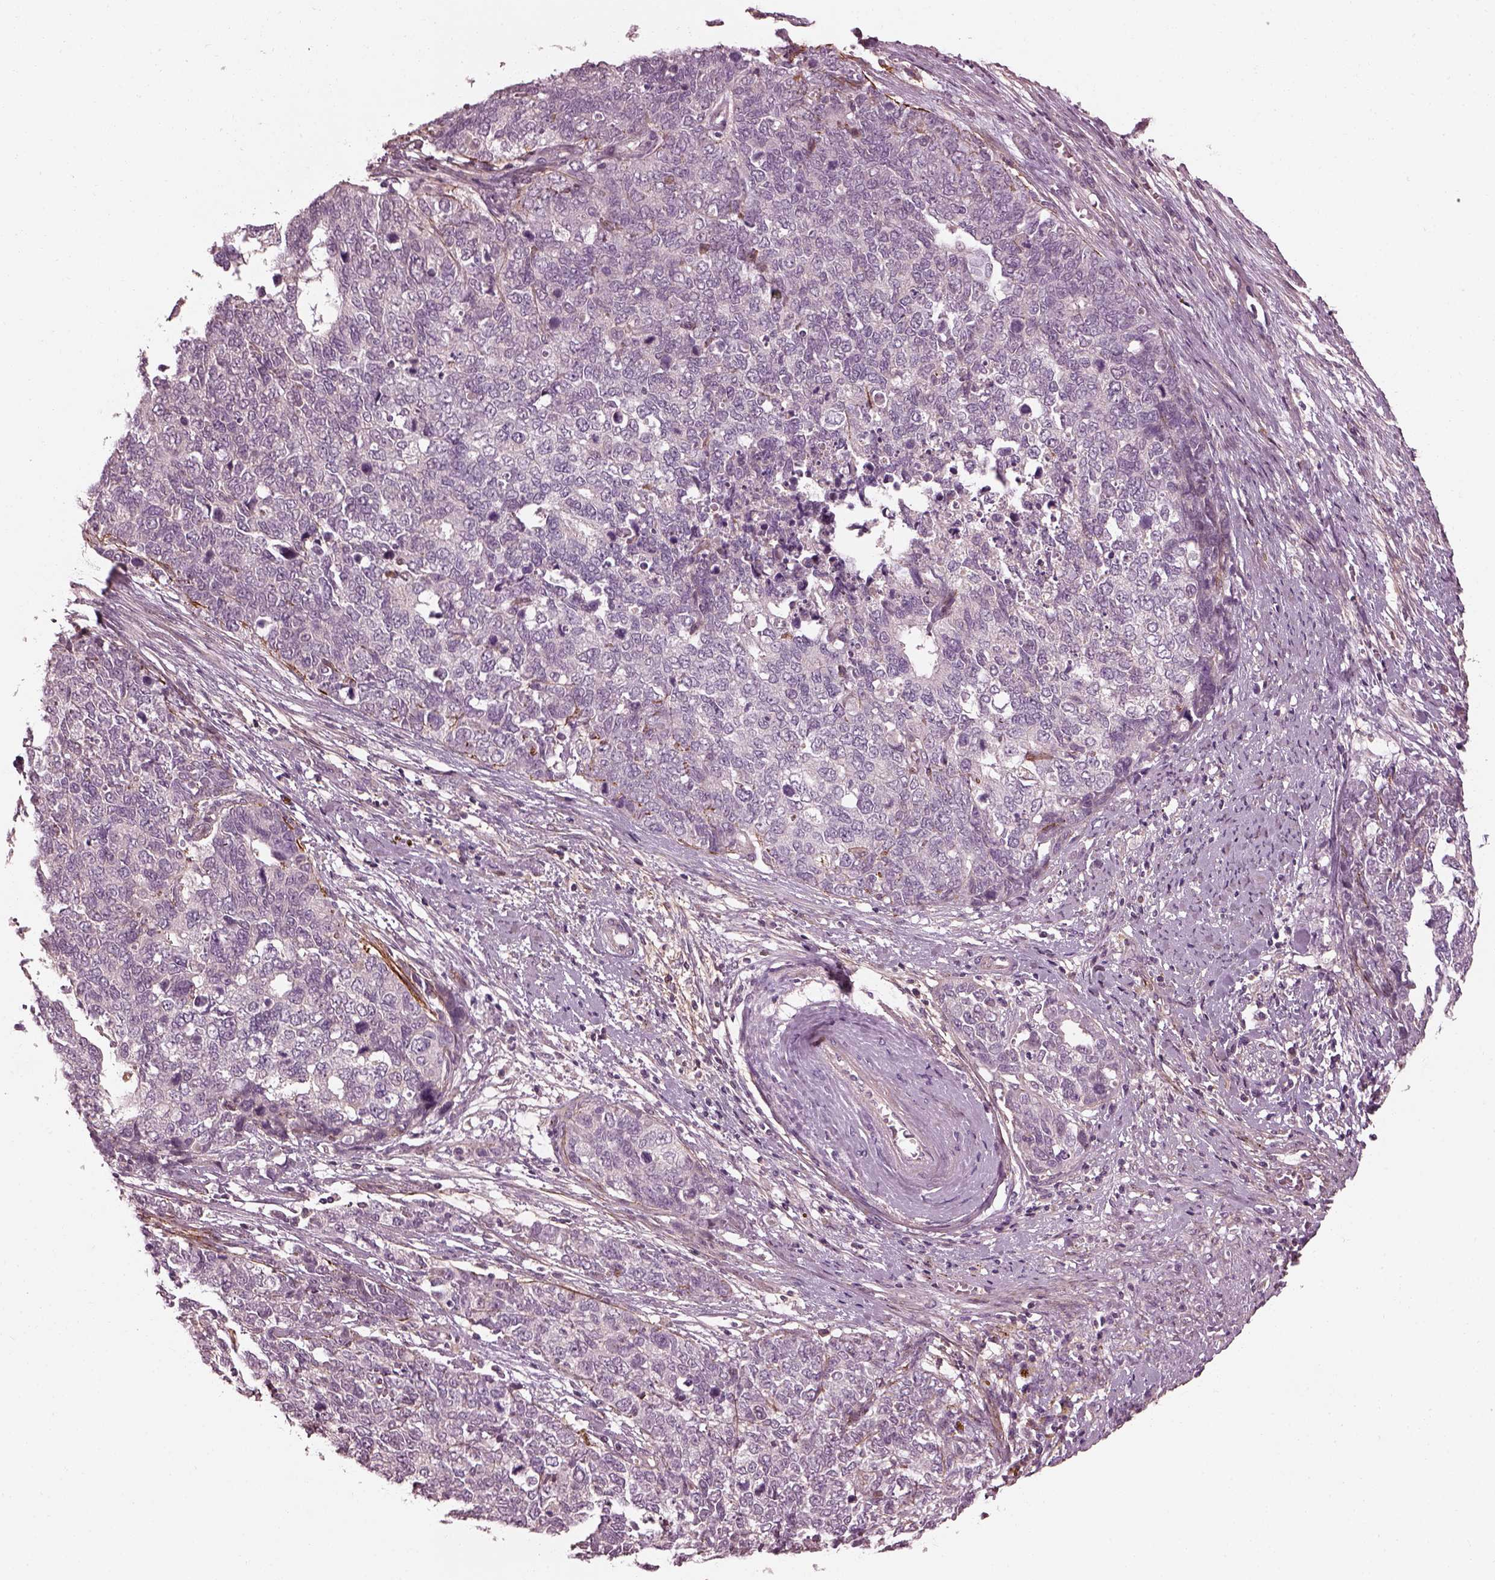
{"staining": {"intensity": "negative", "quantity": "none", "location": "none"}, "tissue": "cervical cancer", "cell_type": "Tumor cells", "image_type": "cancer", "snomed": [{"axis": "morphology", "description": "Squamous cell carcinoma, NOS"}, {"axis": "topography", "description": "Cervix"}], "caption": "The photomicrograph displays no staining of tumor cells in squamous cell carcinoma (cervical).", "gene": "EFEMP1", "patient": {"sex": "female", "age": 63}}